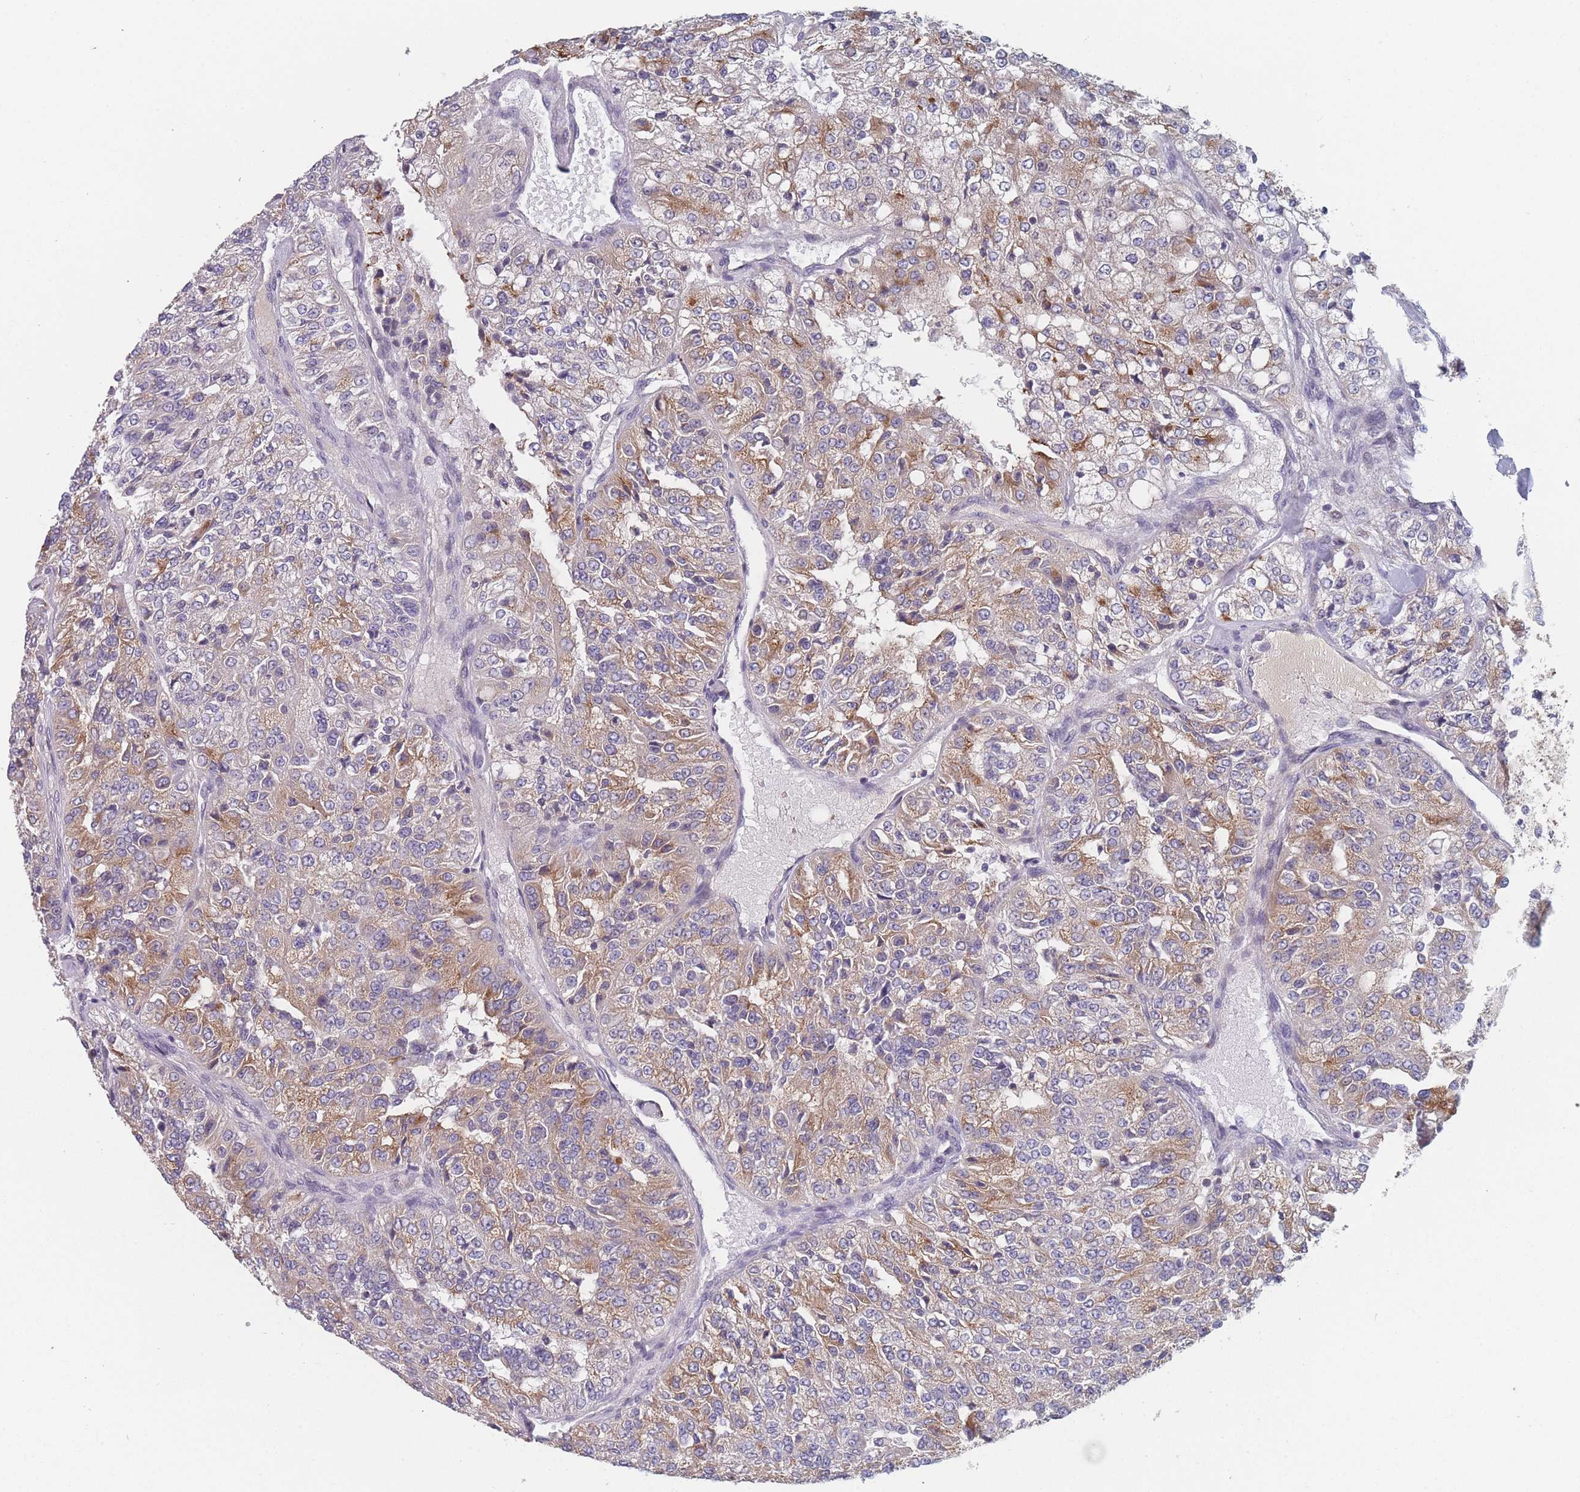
{"staining": {"intensity": "moderate", "quantity": "25%-75%", "location": "cytoplasmic/membranous"}, "tissue": "renal cancer", "cell_type": "Tumor cells", "image_type": "cancer", "snomed": [{"axis": "morphology", "description": "Adenocarcinoma, NOS"}, {"axis": "topography", "description": "Kidney"}], "caption": "Renal cancer was stained to show a protein in brown. There is medium levels of moderate cytoplasmic/membranous staining in about 25%-75% of tumor cells.", "gene": "TMED10", "patient": {"sex": "female", "age": 63}}